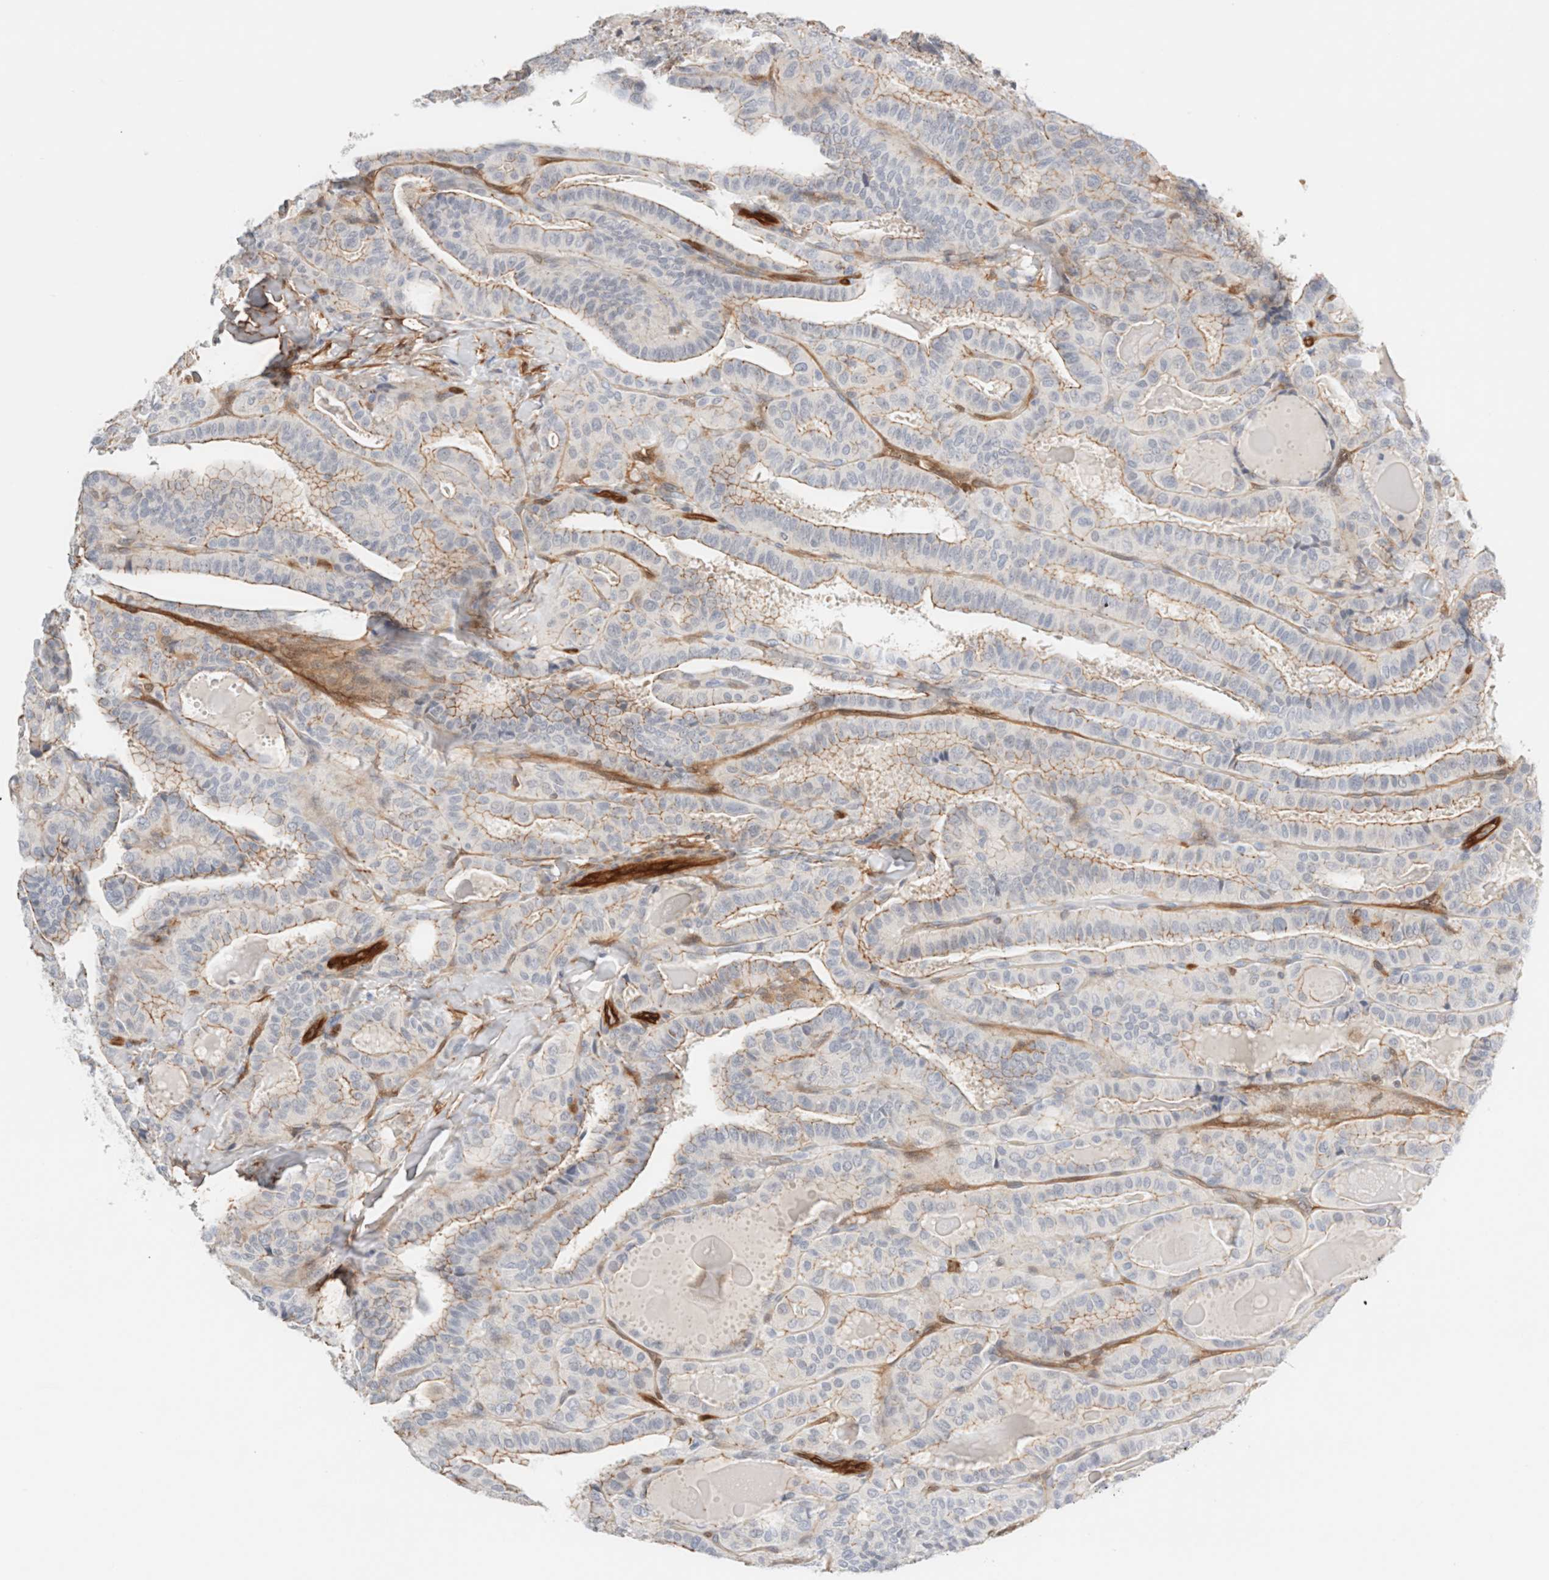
{"staining": {"intensity": "moderate", "quantity": "25%-75%", "location": "cytoplasmic/membranous"}, "tissue": "thyroid cancer", "cell_type": "Tumor cells", "image_type": "cancer", "snomed": [{"axis": "morphology", "description": "Papillary adenocarcinoma, NOS"}, {"axis": "topography", "description": "Thyroid gland"}], "caption": "This micrograph displays IHC staining of human thyroid cancer (papillary adenocarcinoma), with medium moderate cytoplasmic/membranous positivity in about 25%-75% of tumor cells.", "gene": "LMCD1", "patient": {"sex": "male", "age": 77}}